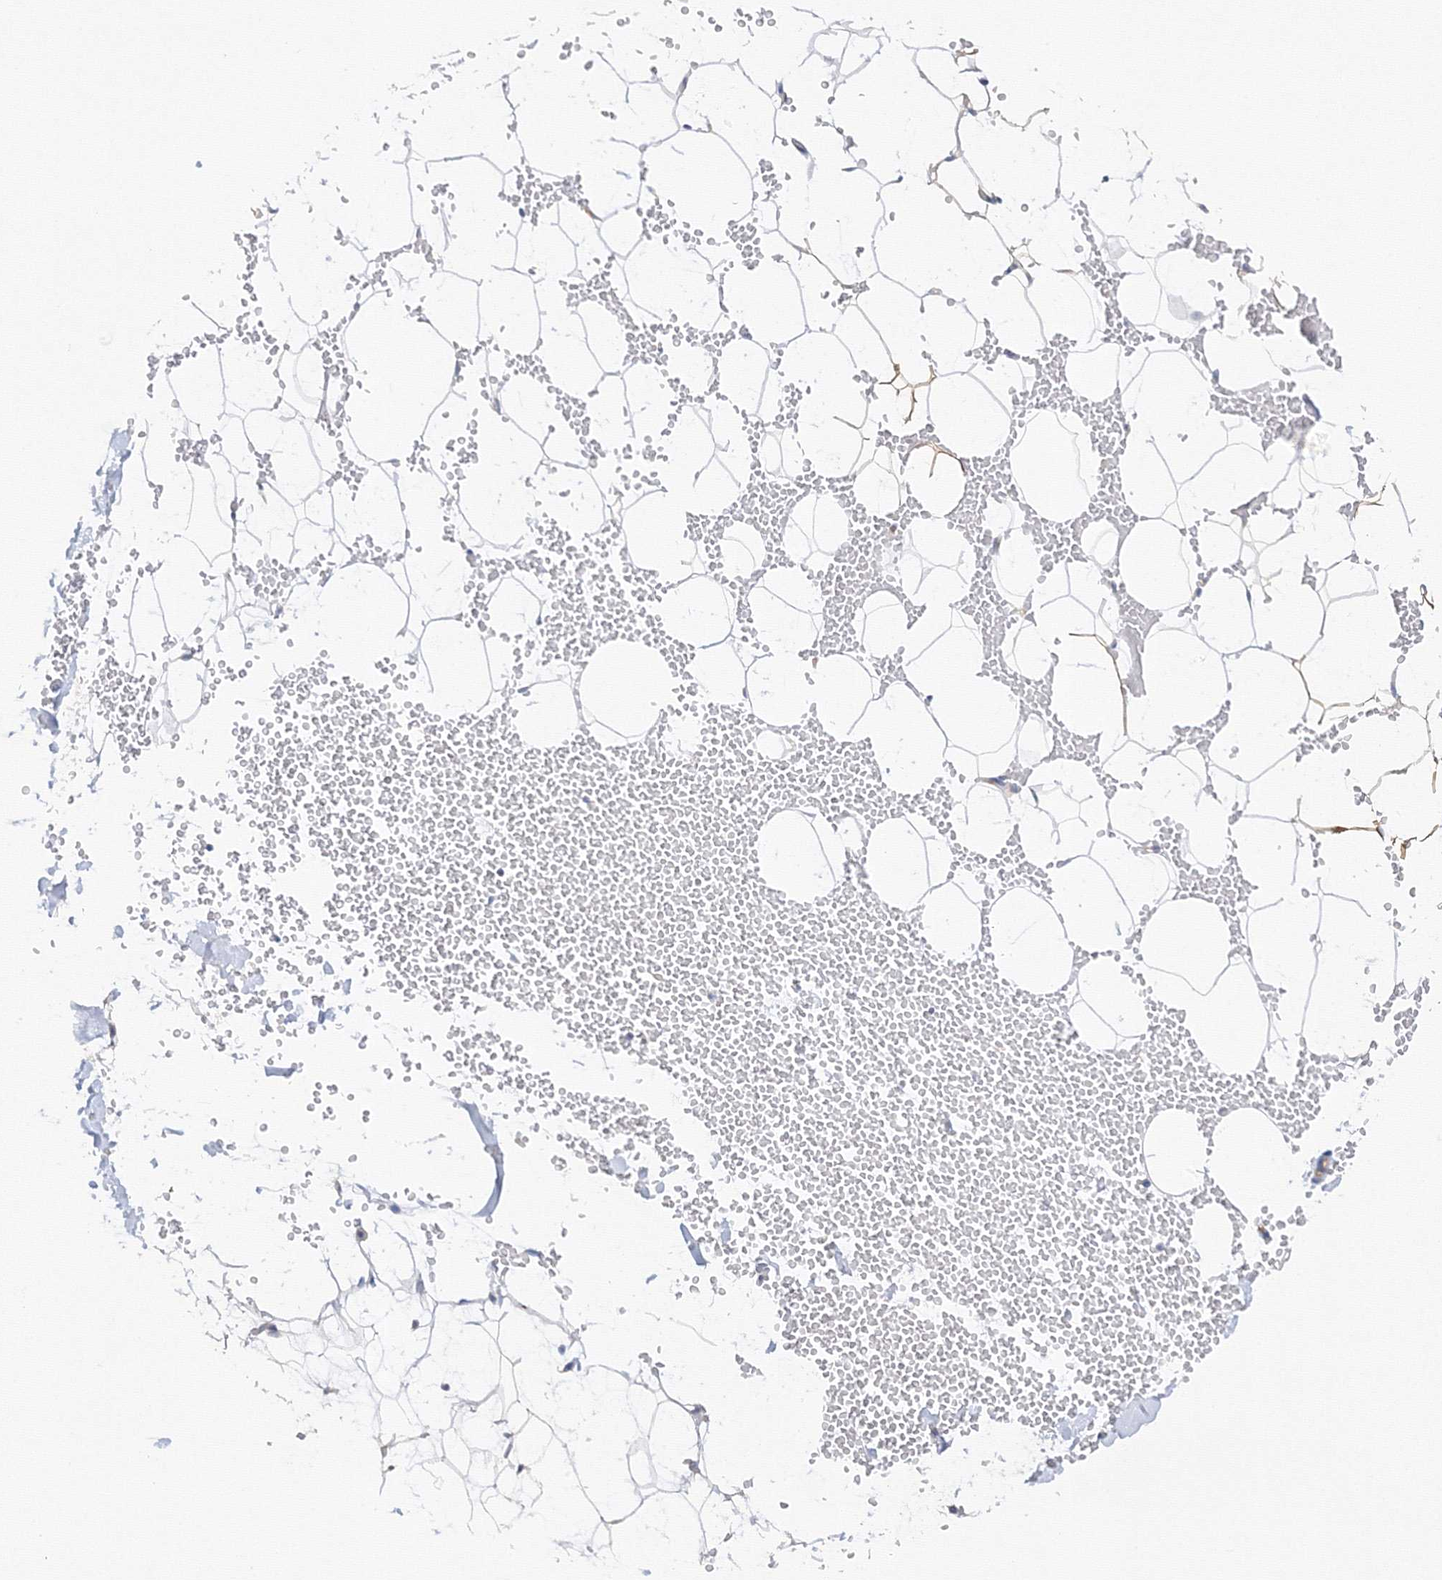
{"staining": {"intensity": "negative", "quantity": "none", "location": "none"}, "tissue": "adipose tissue", "cell_type": "Adipocytes", "image_type": "normal", "snomed": [{"axis": "morphology", "description": "Normal tissue, NOS"}, {"axis": "topography", "description": "Breast"}], "caption": "The photomicrograph displays no significant staining in adipocytes of adipose tissue.", "gene": "DIS3L2", "patient": {"sex": "female", "age": 23}}